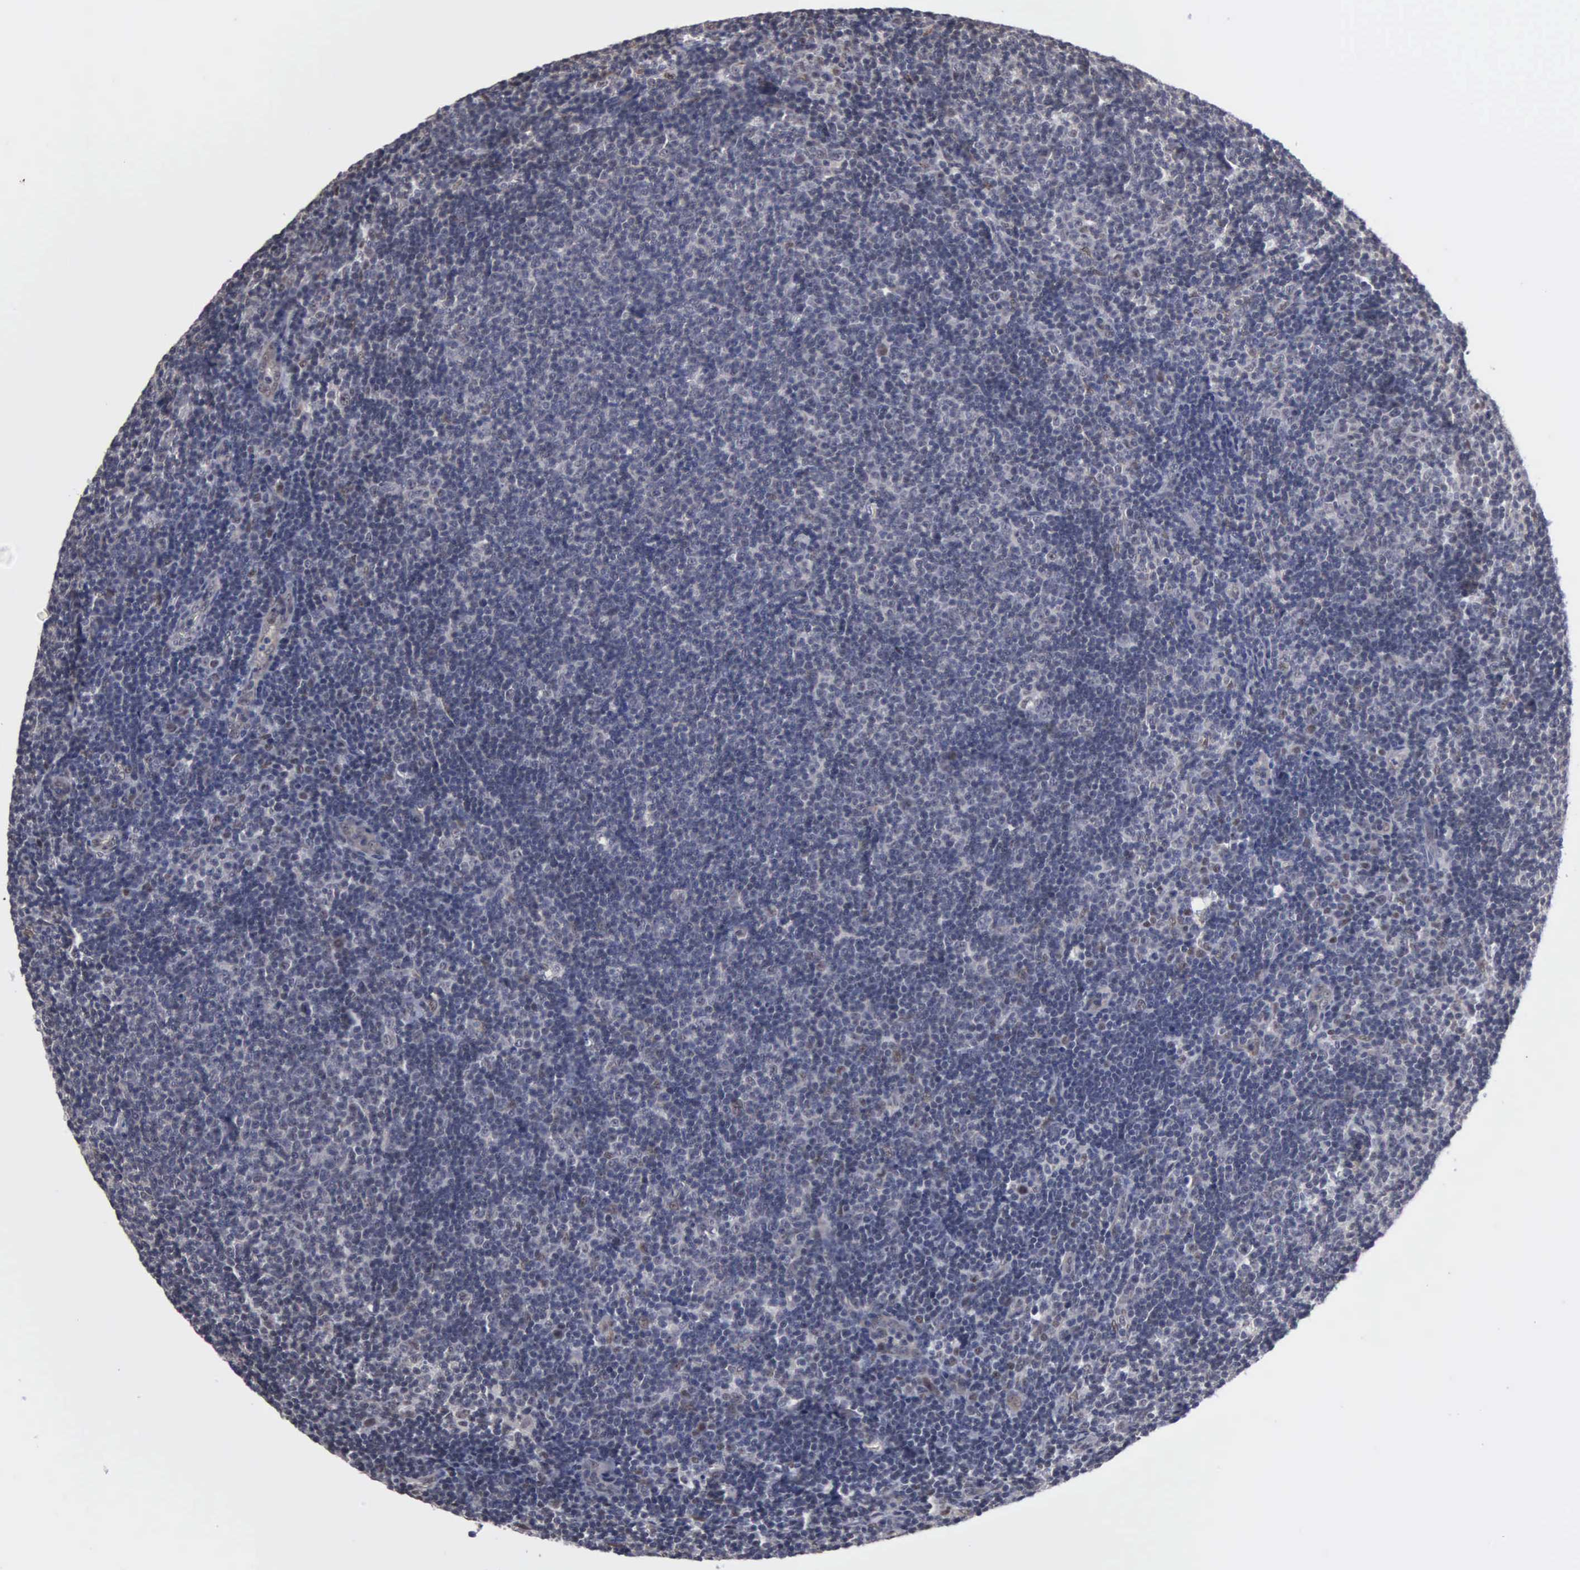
{"staining": {"intensity": "weak", "quantity": "<25%", "location": "nuclear"}, "tissue": "lymphoma", "cell_type": "Tumor cells", "image_type": "cancer", "snomed": [{"axis": "morphology", "description": "Malignant lymphoma, non-Hodgkin's type, Low grade"}, {"axis": "topography", "description": "Lymph node"}], "caption": "IHC of human malignant lymphoma, non-Hodgkin's type (low-grade) displays no staining in tumor cells. (DAB IHC with hematoxylin counter stain).", "gene": "ZBTB33", "patient": {"sex": "male", "age": 49}}